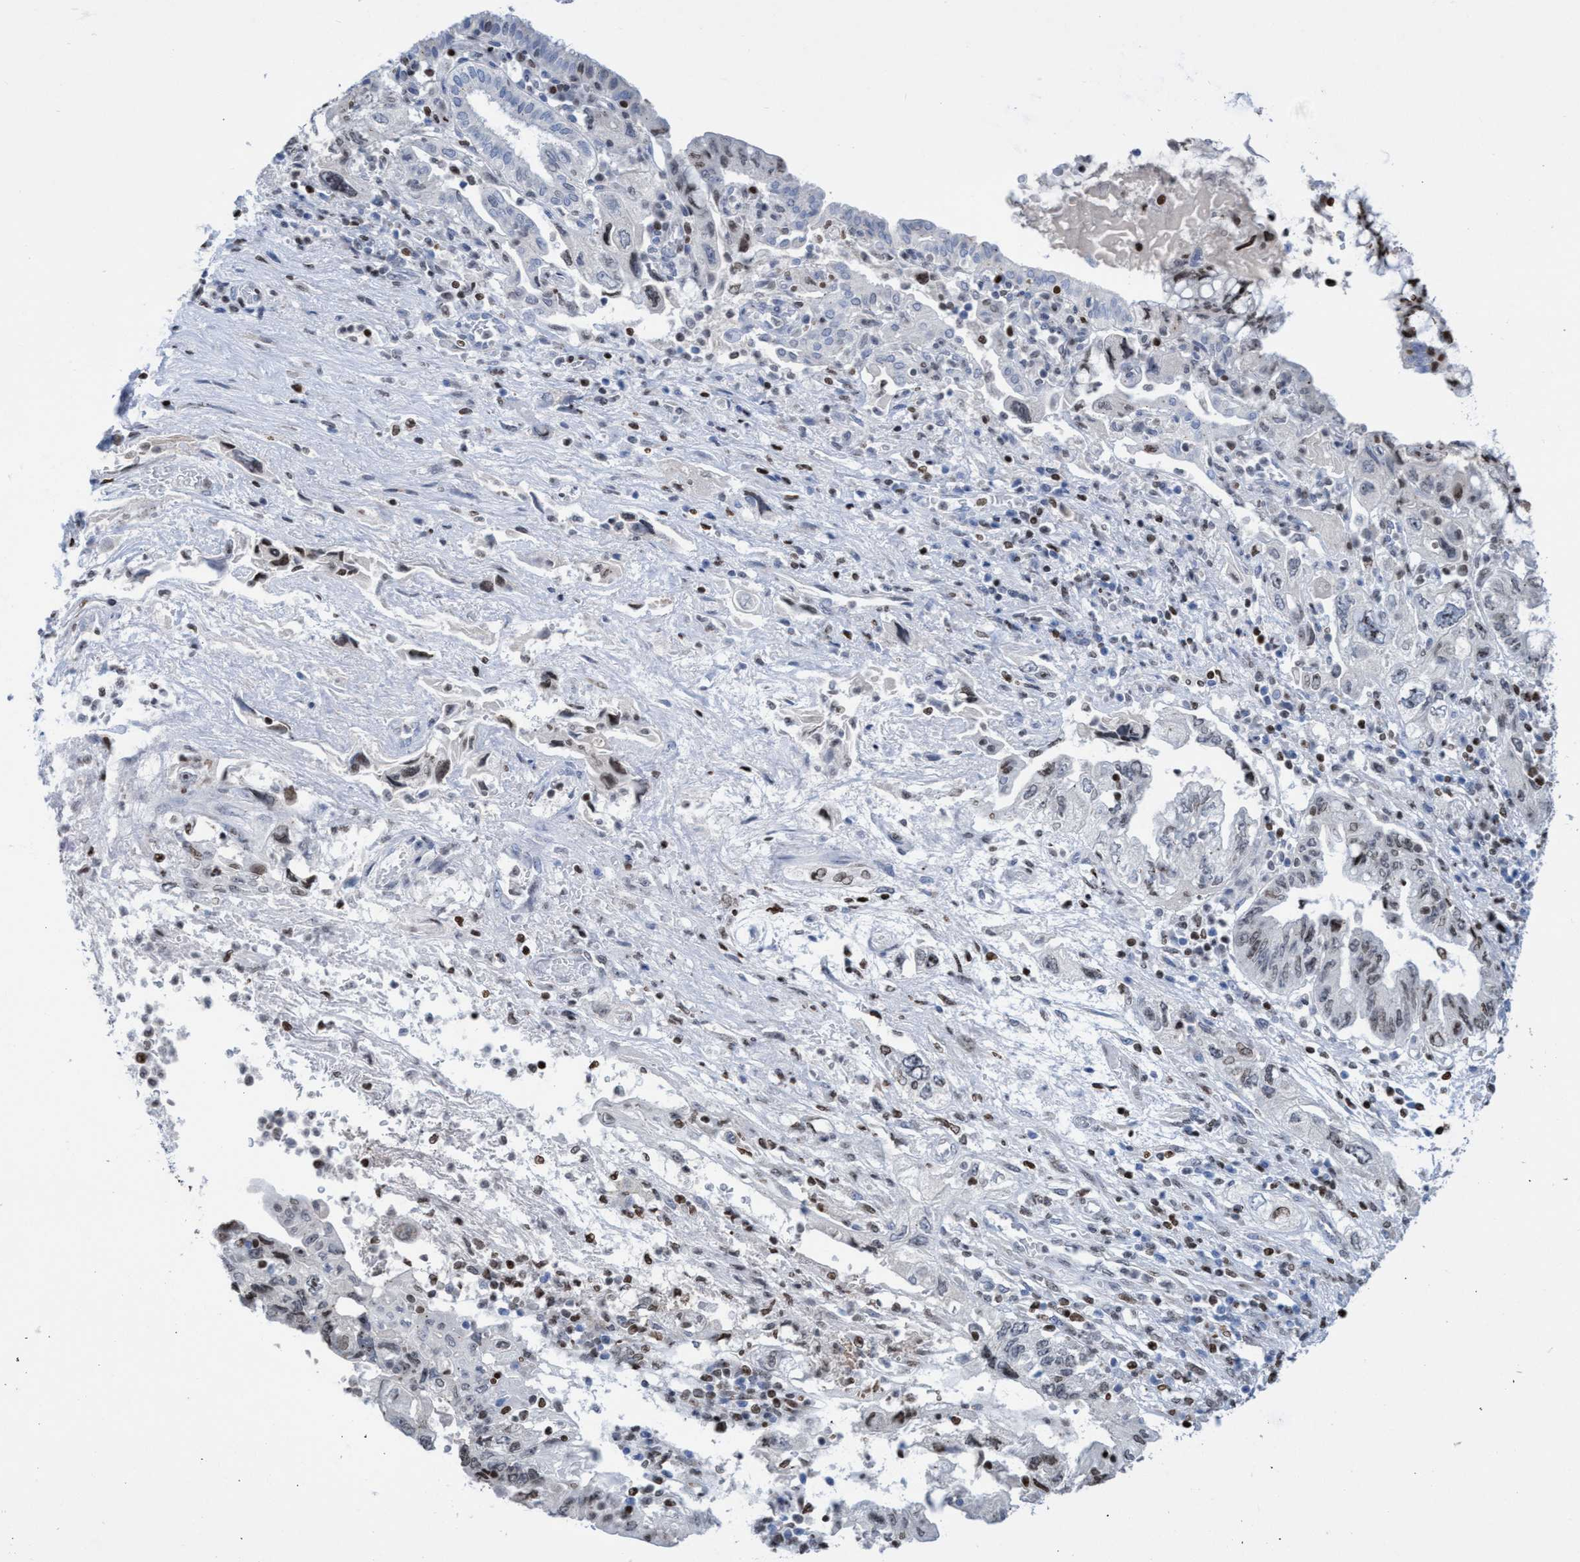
{"staining": {"intensity": "moderate", "quantity": "<25%", "location": "nuclear"}, "tissue": "pancreatic cancer", "cell_type": "Tumor cells", "image_type": "cancer", "snomed": [{"axis": "morphology", "description": "Adenocarcinoma, NOS"}, {"axis": "topography", "description": "Pancreas"}], "caption": "Immunohistochemistry of human pancreatic adenocarcinoma displays low levels of moderate nuclear expression in approximately <25% of tumor cells. Immunohistochemistry stains the protein in brown and the nuclei are stained blue.", "gene": "CBX2", "patient": {"sex": "female", "age": 73}}